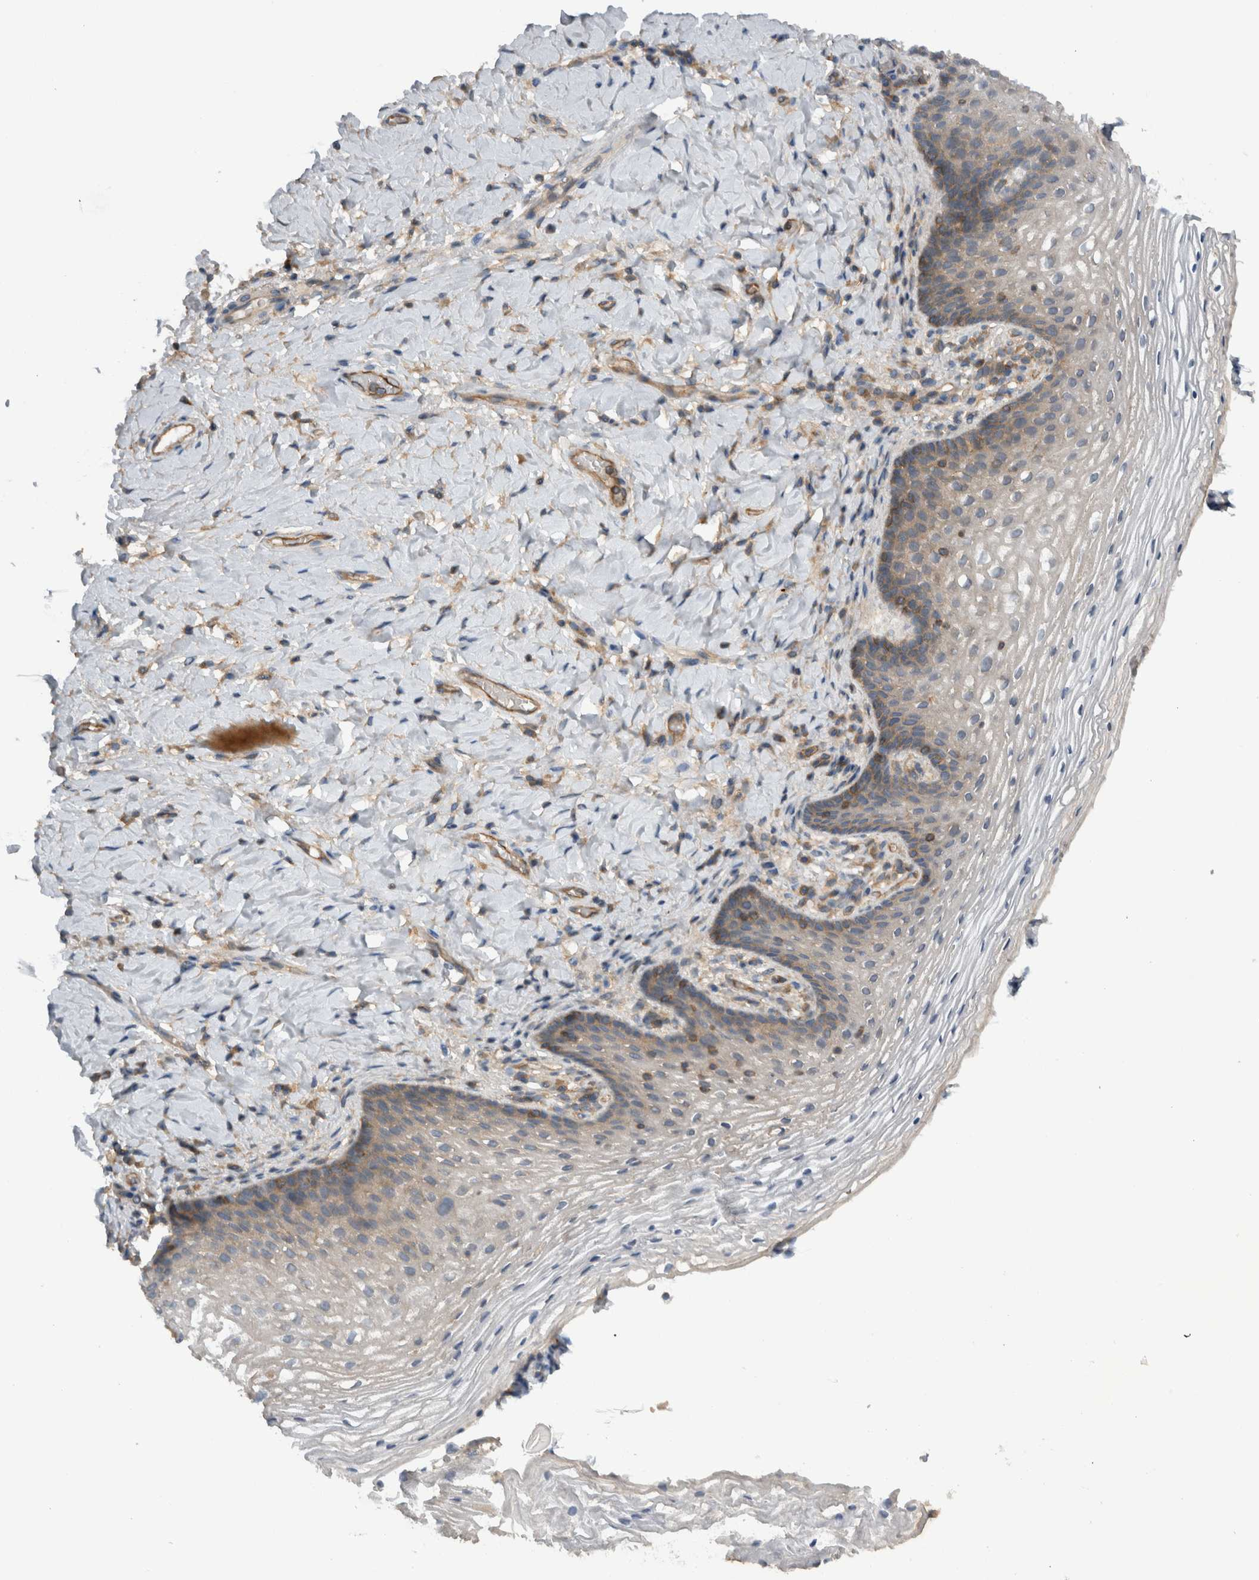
{"staining": {"intensity": "weak", "quantity": "<25%", "location": "cytoplasmic/membranous"}, "tissue": "vagina", "cell_type": "Squamous epithelial cells", "image_type": "normal", "snomed": [{"axis": "morphology", "description": "Normal tissue, NOS"}, {"axis": "topography", "description": "Vagina"}], "caption": "The micrograph displays no staining of squamous epithelial cells in benign vagina. (Immunohistochemistry, brightfield microscopy, high magnification).", "gene": "SCARA5", "patient": {"sex": "female", "age": 60}}